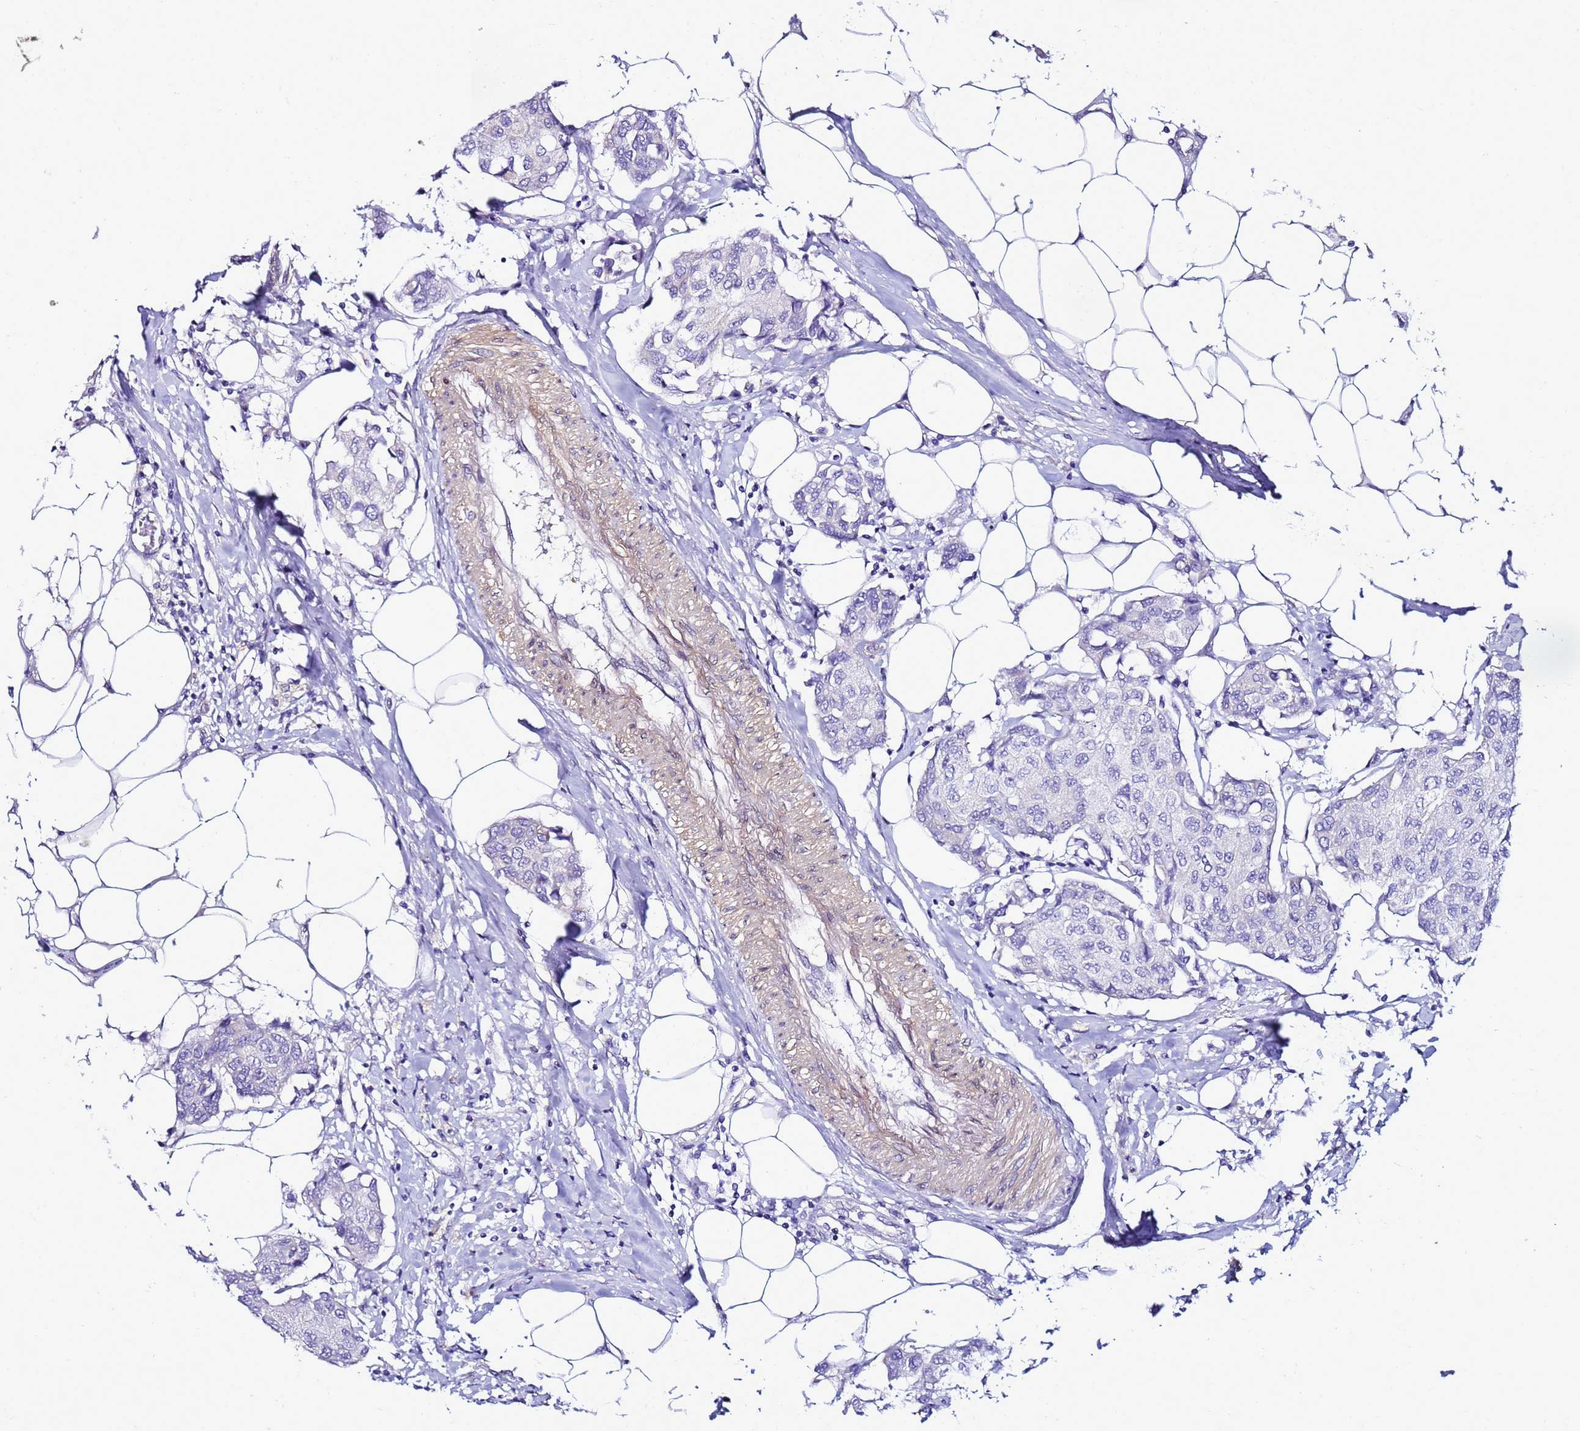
{"staining": {"intensity": "negative", "quantity": "none", "location": "none"}, "tissue": "breast cancer", "cell_type": "Tumor cells", "image_type": "cancer", "snomed": [{"axis": "morphology", "description": "Duct carcinoma"}, {"axis": "topography", "description": "Breast"}], "caption": "Image shows no protein staining in tumor cells of breast cancer (infiltrating ductal carcinoma) tissue.", "gene": "FAM166B", "patient": {"sex": "female", "age": 80}}